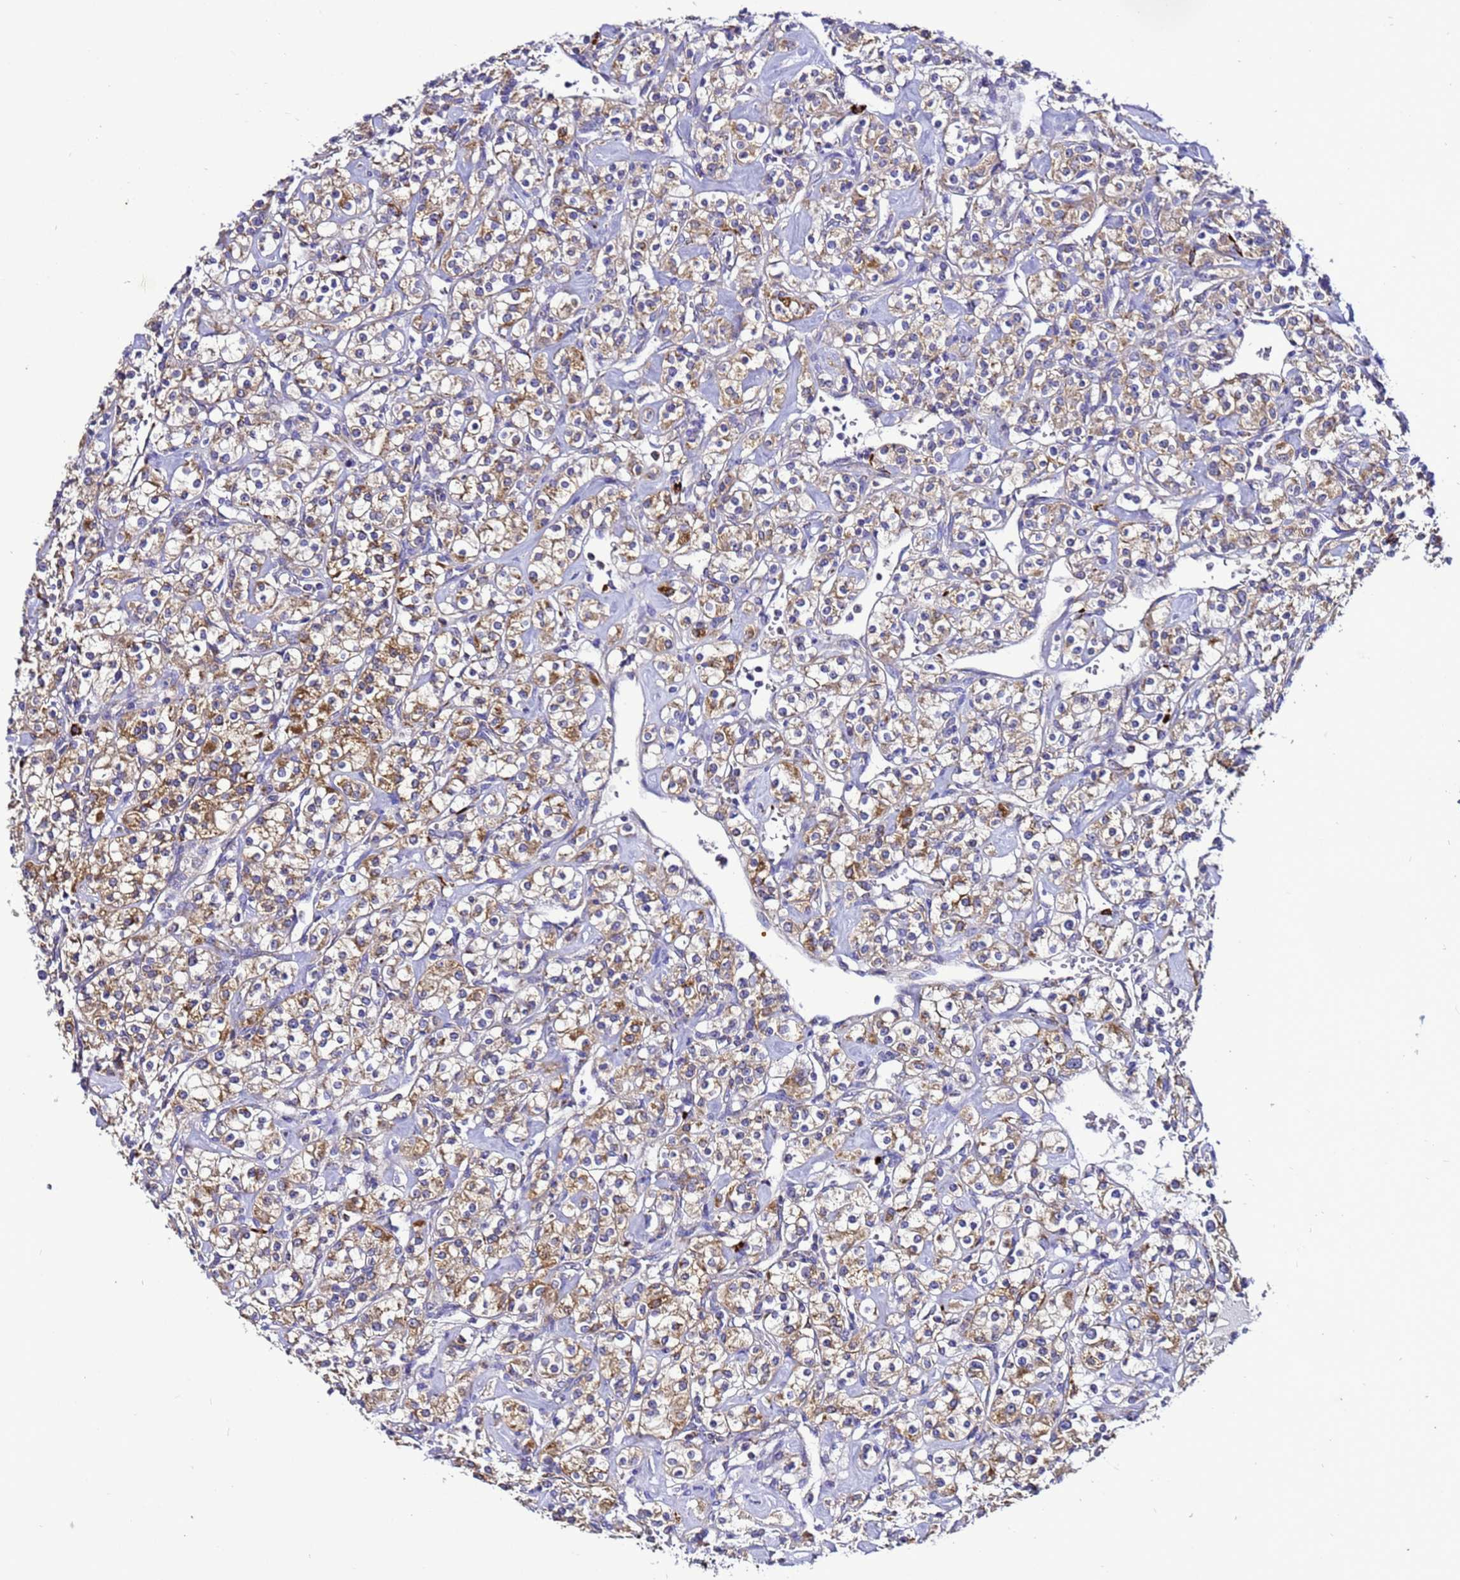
{"staining": {"intensity": "moderate", "quantity": ">75%", "location": "cytoplasmic/membranous"}, "tissue": "renal cancer", "cell_type": "Tumor cells", "image_type": "cancer", "snomed": [{"axis": "morphology", "description": "Adenocarcinoma, NOS"}, {"axis": "topography", "description": "Kidney"}], "caption": "Immunohistochemical staining of renal cancer (adenocarcinoma) shows medium levels of moderate cytoplasmic/membranous staining in about >75% of tumor cells. (Stains: DAB (3,3'-diaminobenzidine) in brown, nuclei in blue, Microscopy: brightfield microscopy at high magnification).", "gene": "HIGD2A", "patient": {"sex": "male", "age": 77}}